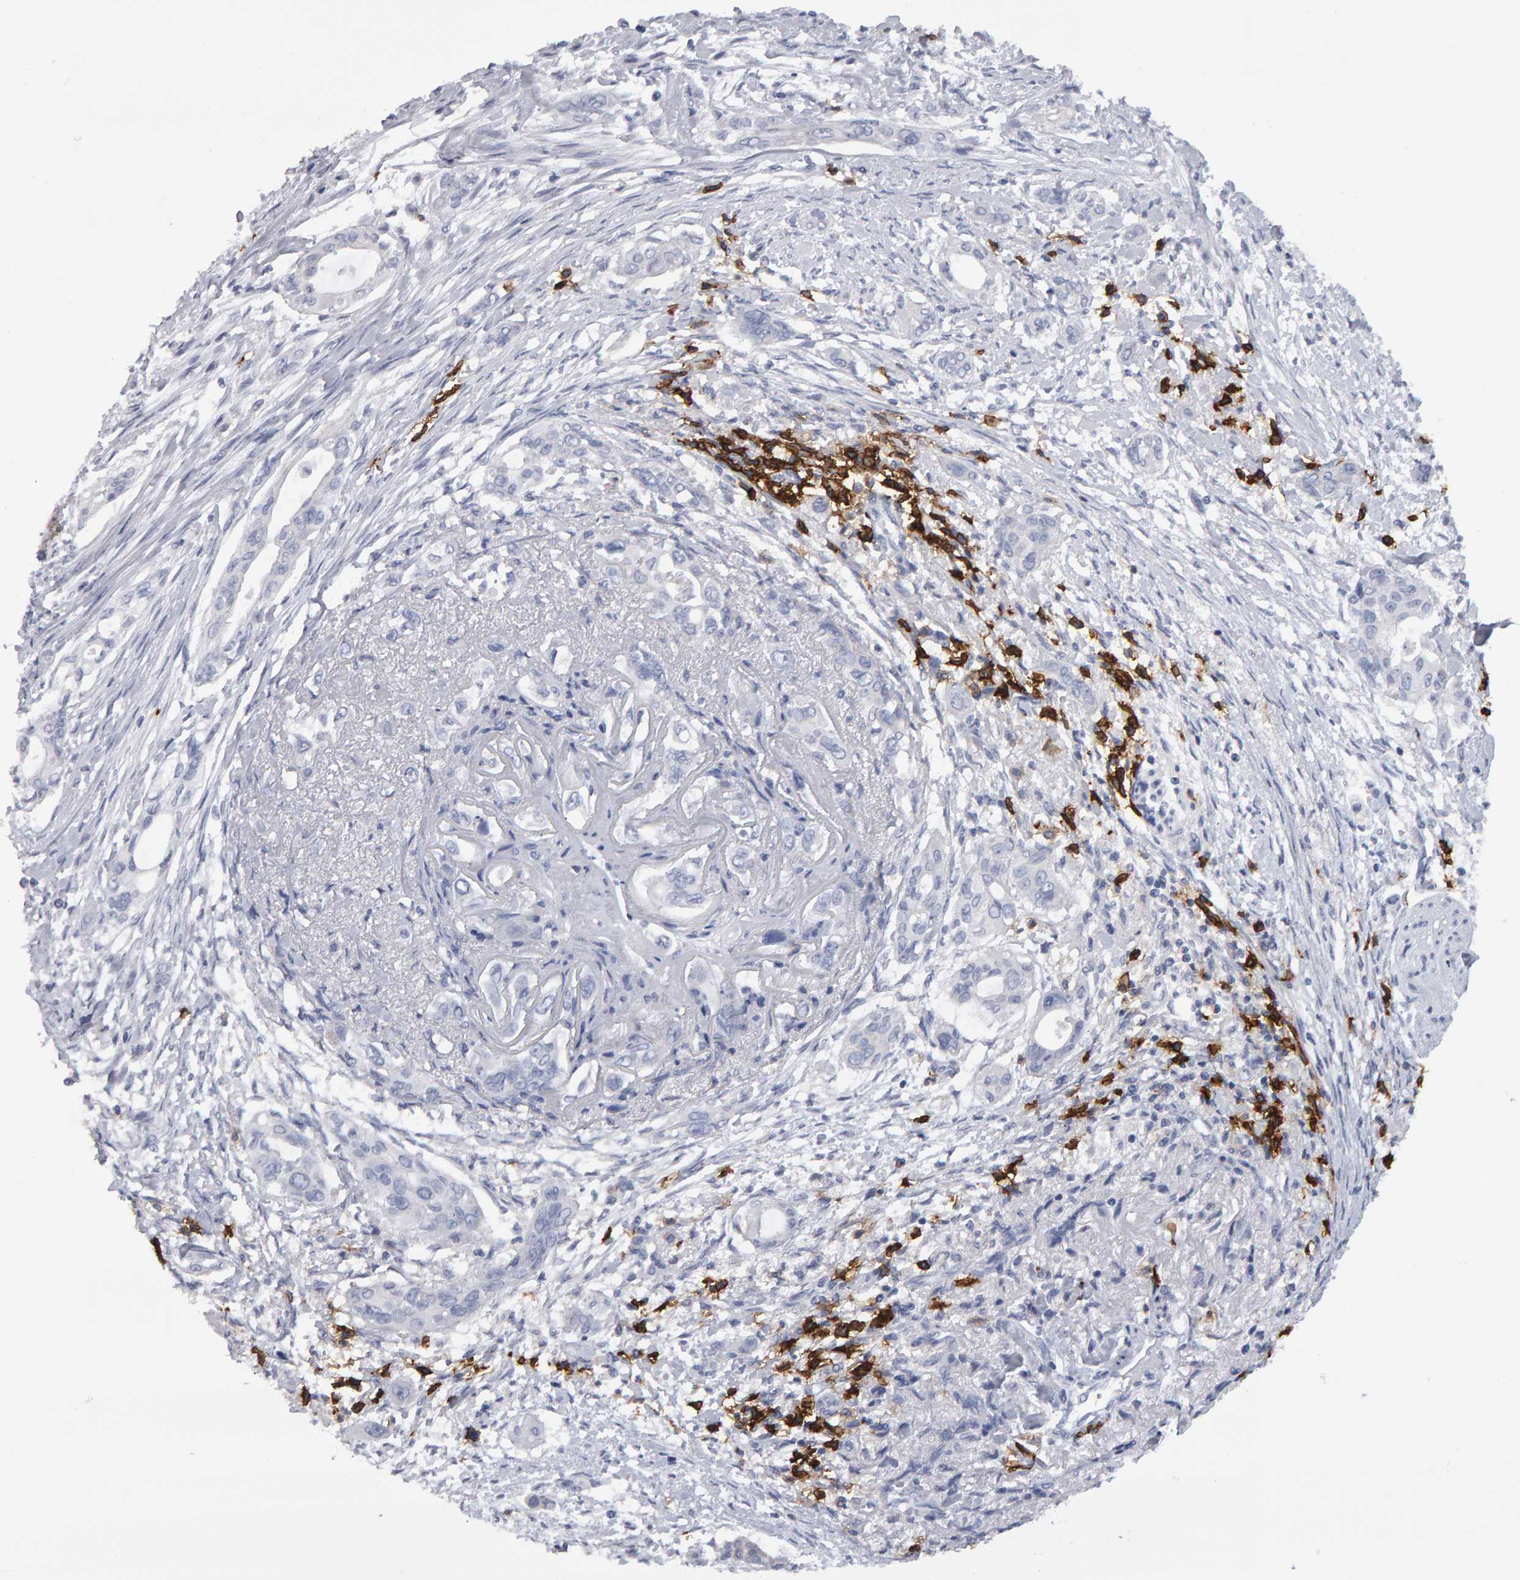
{"staining": {"intensity": "negative", "quantity": "none", "location": "none"}, "tissue": "pancreatic cancer", "cell_type": "Tumor cells", "image_type": "cancer", "snomed": [{"axis": "morphology", "description": "Adenocarcinoma, NOS"}, {"axis": "topography", "description": "Pancreas"}], "caption": "There is no significant positivity in tumor cells of pancreatic cancer (adenocarcinoma). The staining was performed using DAB (3,3'-diaminobenzidine) to visualize the protein expression in brown, while the nuclei were stained in blue with hematoxylin (Magnification: 20x).", "gene": "CD38", "patient": {"sex": "female", "age": 60}}